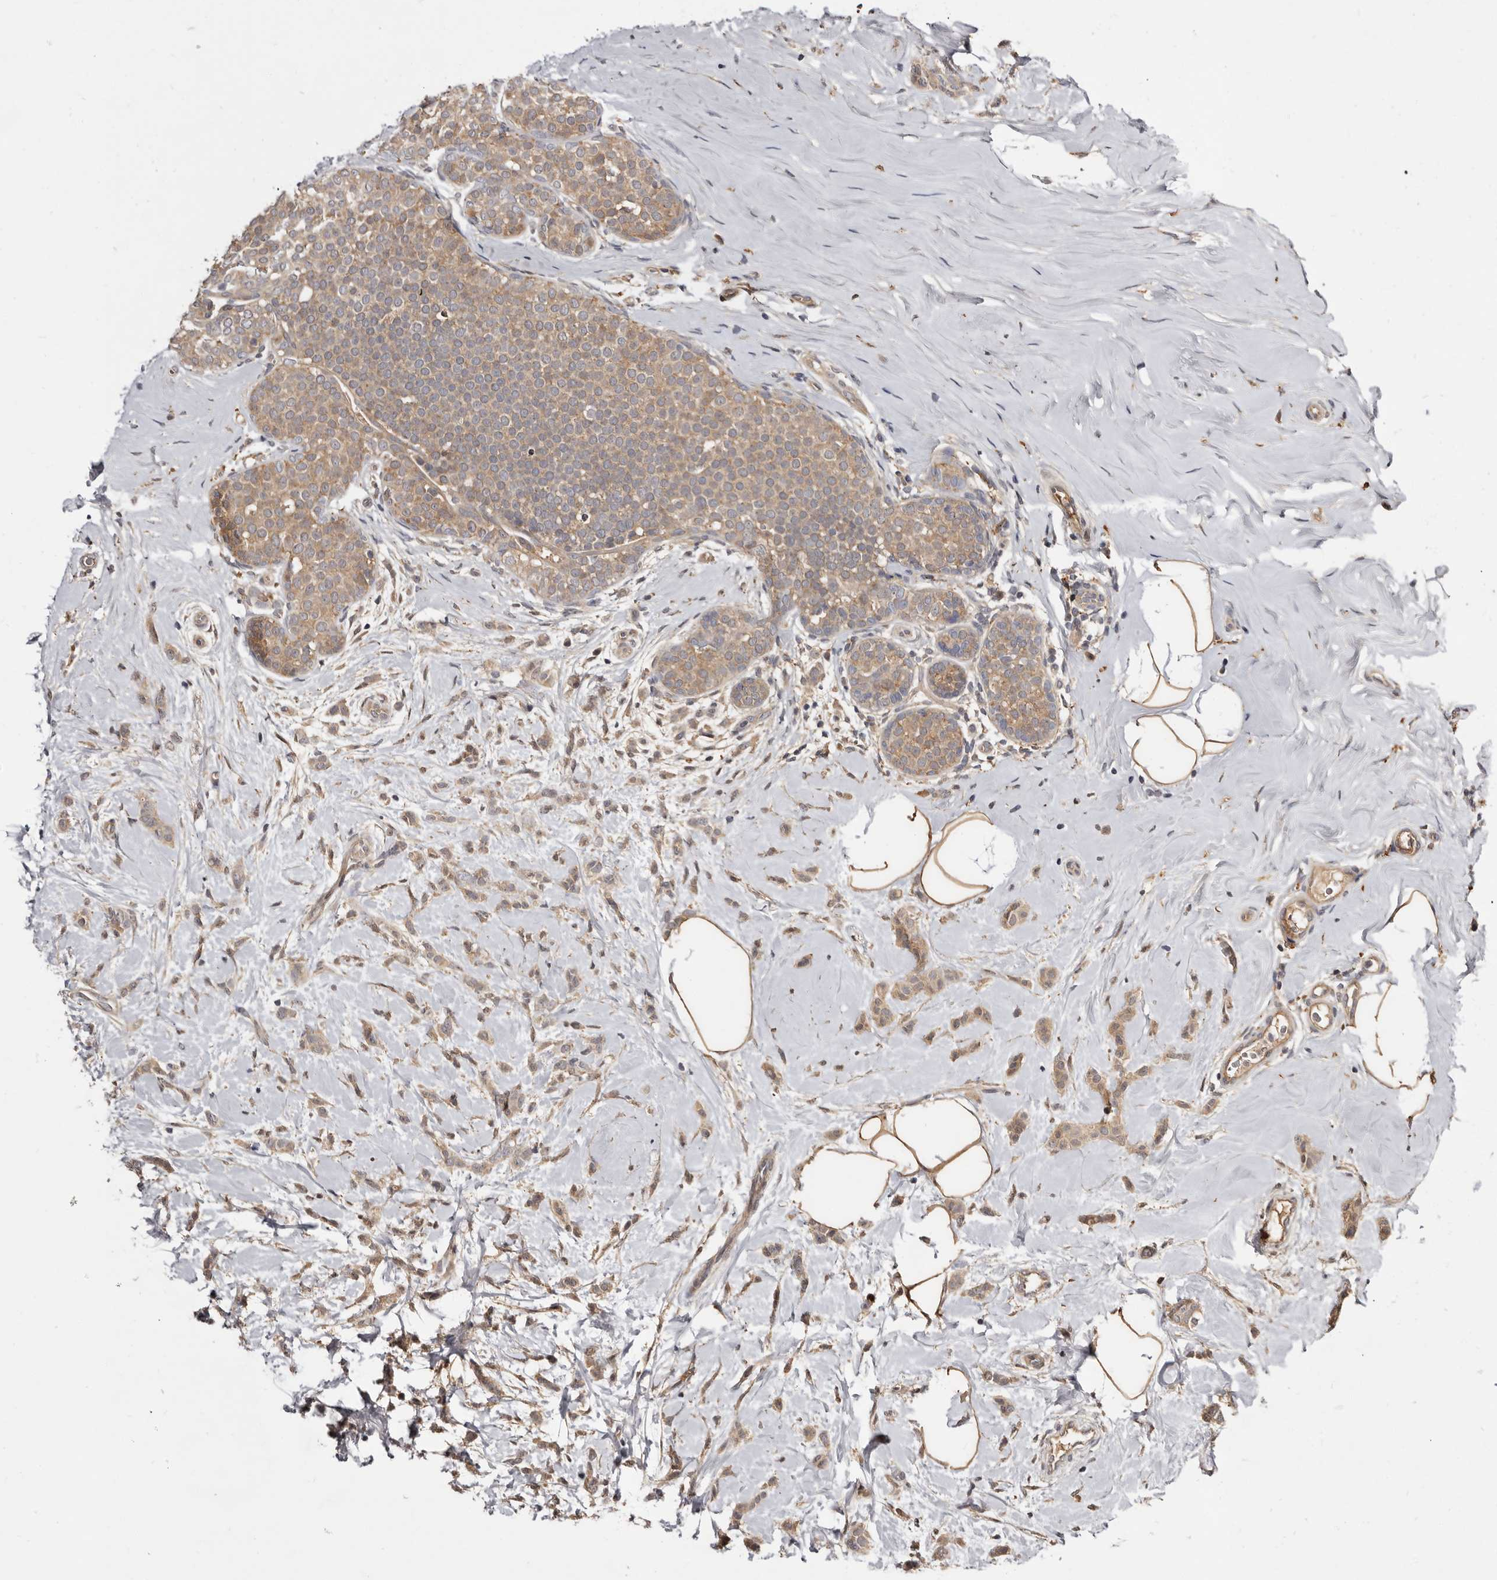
{"staining": {"intensity": "weak", "quantity": ">75%", "location": "cytoplasmic/membranous"}, "tissue": "breast cancer", "cell_type": "Tumor cells", "image_type": "cancer", "snomed": [{"axis": "morphology", "description": "Lobular carcinoma, in situ"}, {"axis": "morphology", "description": "Lobular carcinoma"}, {"axis": "topography", "description": "Breast"}], "caption": "Immunohistochemical staining of lobular carcinoma (breast) displays low levels of weak cytoplasmic/membranous positivity in about >75% of tumor cells. Nuclei are stained in blue.", "gene": "INAVA", "patient": {"sex": "female", "age": 41}}